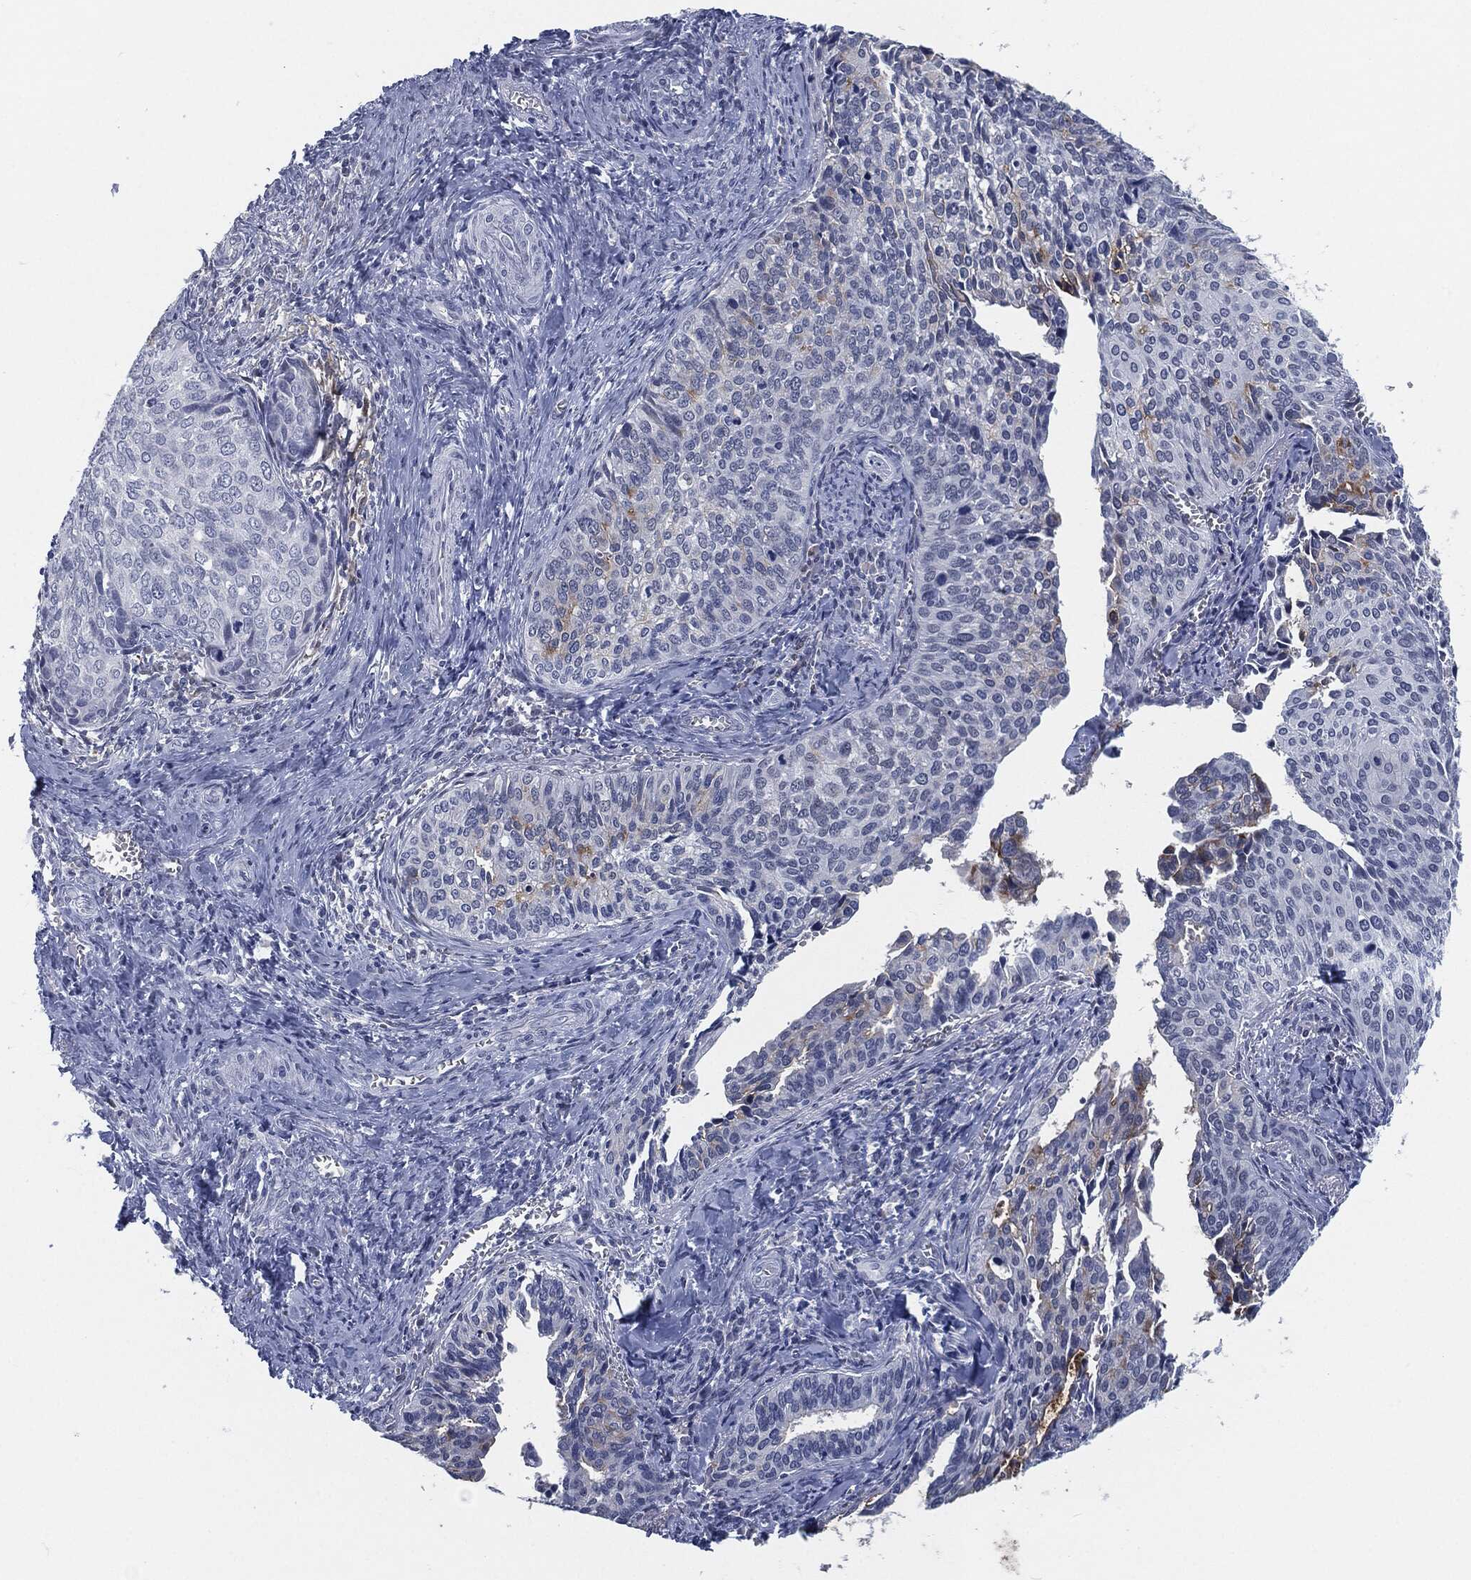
{"staining": {"intensity": "strong", "quantity": "<25%", "location": "cytoplasmic/membranous"}, "tissue": "cervical cancer", "cell_type": "Tumor cells", "image_type": "cancer", "snomed": [{"axis": "morphology", "description": "Squamous cell carcinoma, NOS"}, {"axis": "topography", "description": "Cervix"}], "caption": "Strong cytoplasmic/membranous protein staining is present in approximately <25% of tumor cells in cervical squamous cell carcinoma. (DAB (3,3'-diaminobenzidine) = brown stain, brightfield microscopy at high magnification).", "gene": "PROM1", "patient": {"sex": "female", "age": 29}}